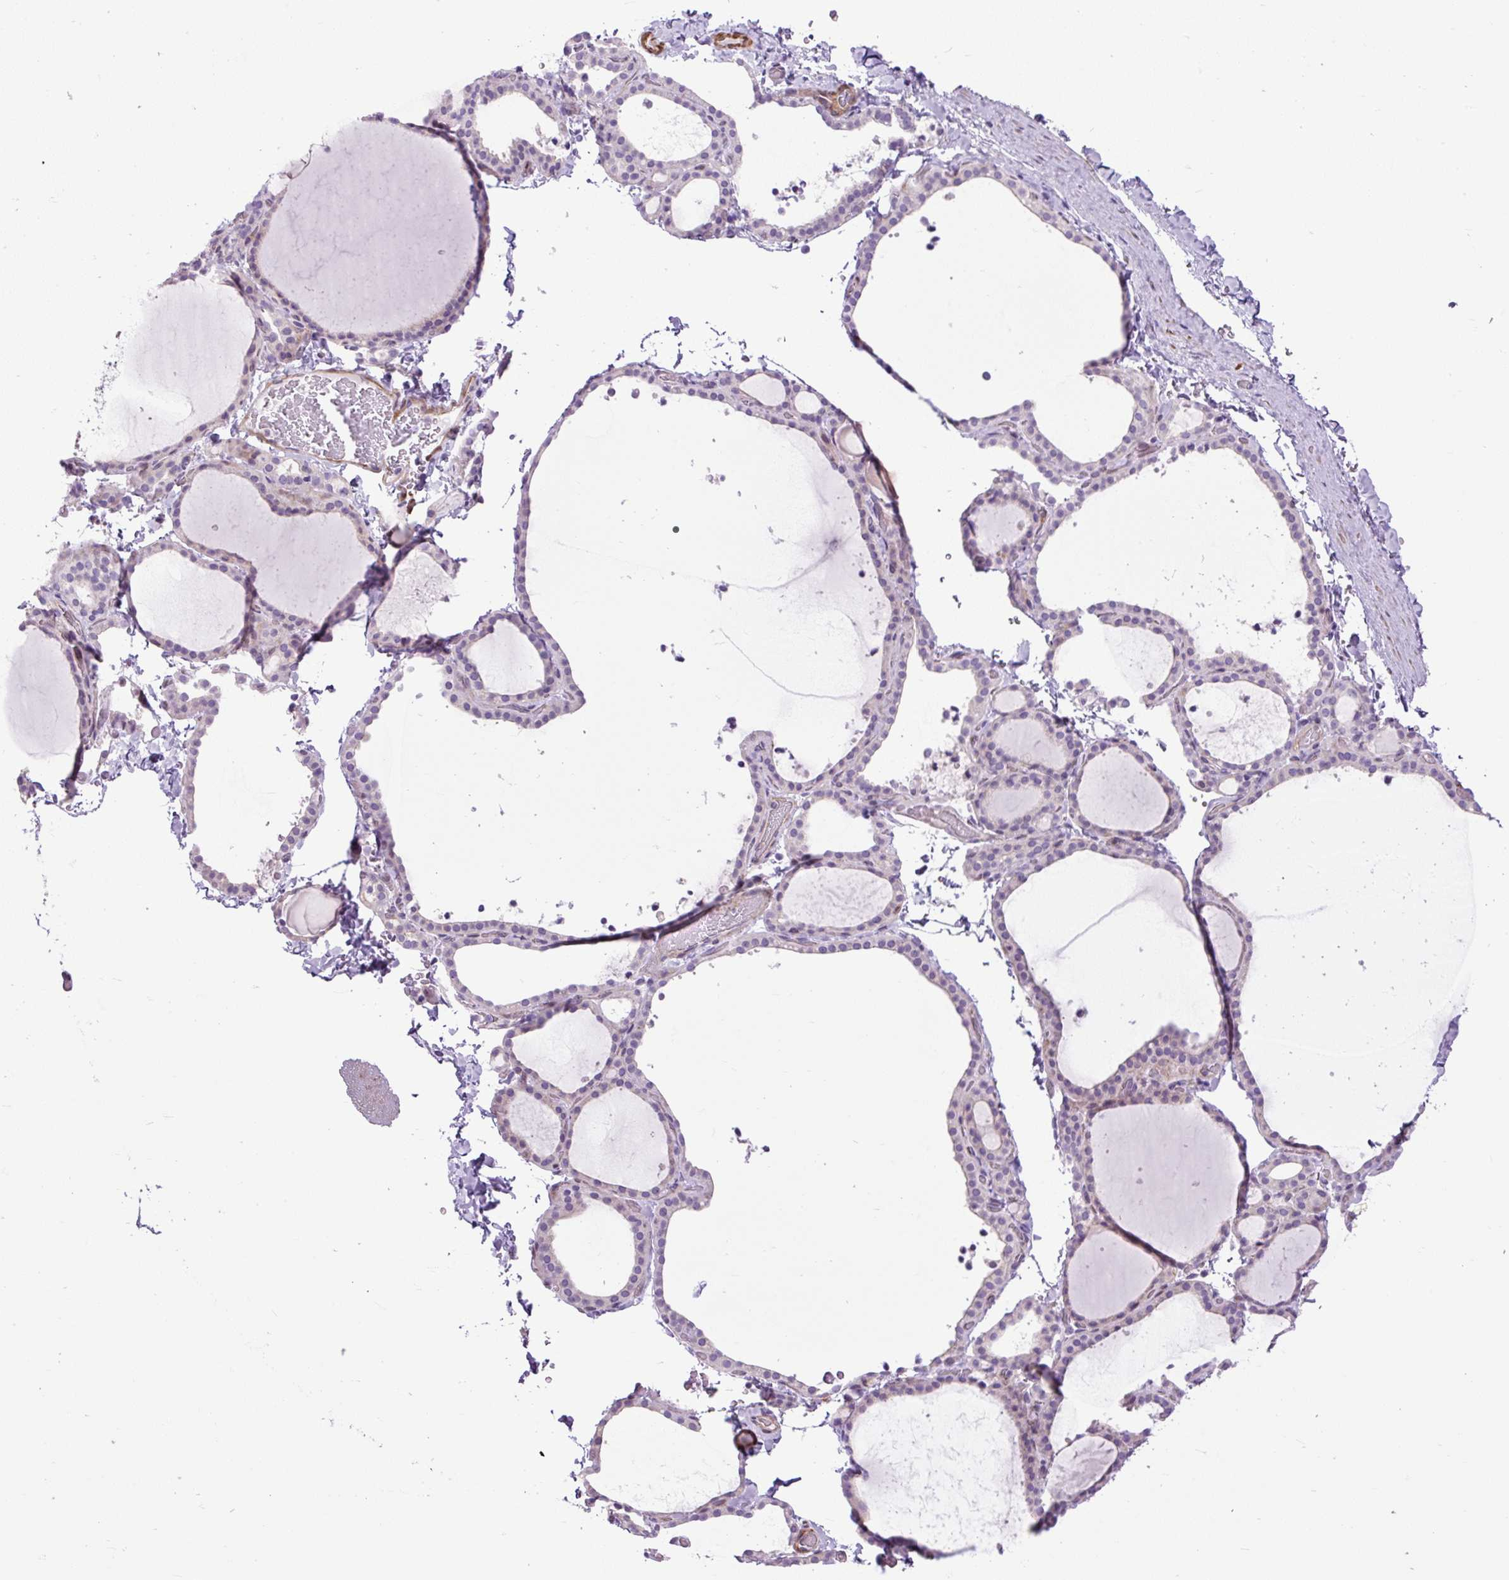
{"staining": {"intensity": "negative", "quantity": "none", "location": "none"}, "tissue": "thyroid gland", "cell_type": "Glandular cells", "image_type": "normal", "snomed": [{"axis": "morphology", "description": "Normal tissue, NOS"}, {"axis": "topography", "description": "Thyroid gland"}], "caption": "There is no significant expression in glandular cells of thyroid gland. The staining is performed using DAB brown chromogen with nuclei counter-stained in using hematoxylin.", "gene": "ZNF197", "patient": {"sex": "female", "age": 22}}